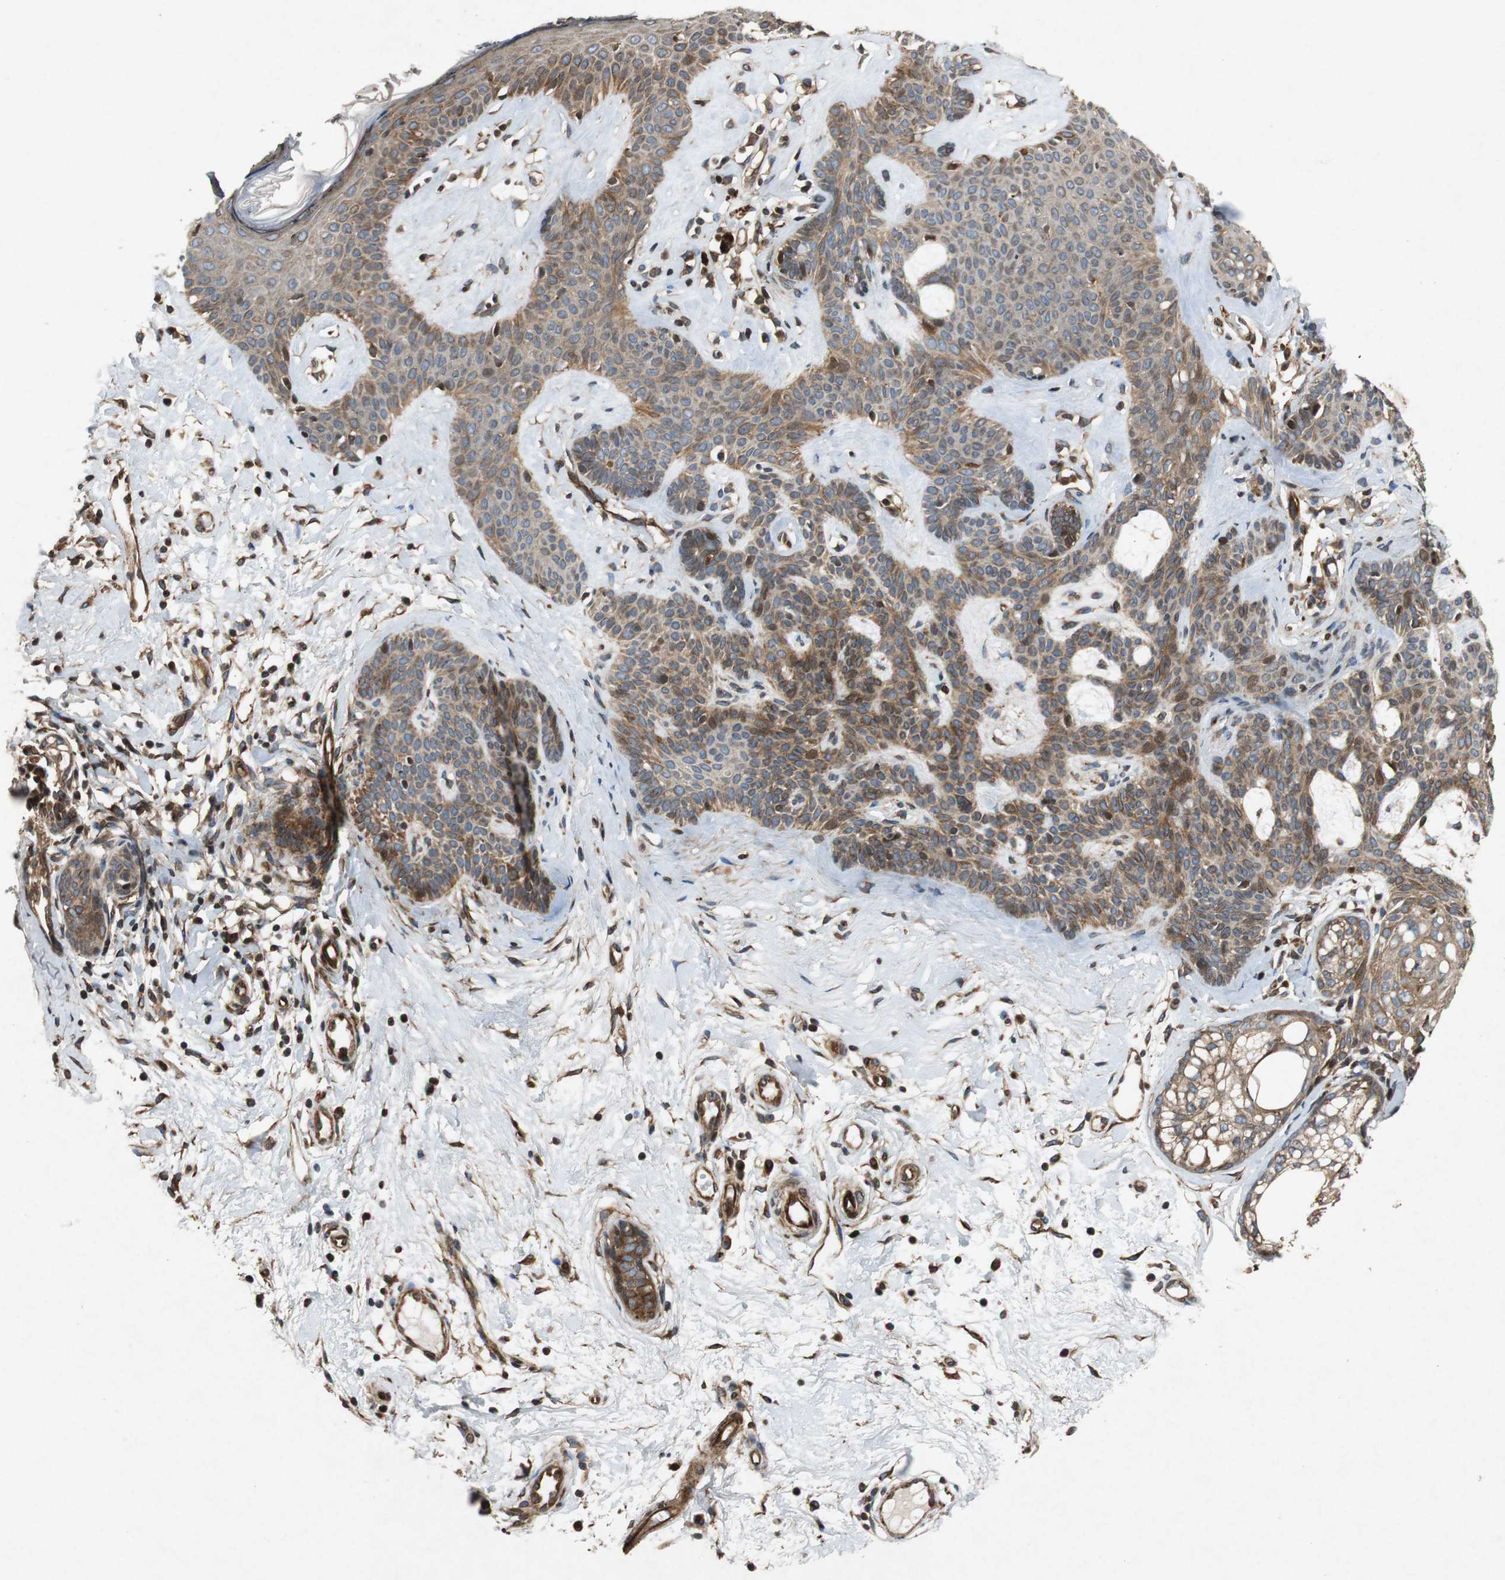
{"staining": {"intensity": "moderate", "quantity": "25%-75%", "location": "cytoplasmic/membranous"}, "tissue": "skin cancer", "cell_type": "Tumor cells", "image_type": "cancer", "snomed": [{"axis": "morphology", "description": "Developmental malformation"}, {"axis": "morphology", "description": "Basal cell carcinoma"}, {"axis": "topography", "description": "Skin"}], "caption": "A high-resolution image shows immunohistochemistry staining of skin cancer, which demonstrates moderate cytoplasmic/membranous expression in approximately 25%-75% of tumor cells.", "gene": "TUBA4A", "patient": {"sex": "female", "age": 62}}